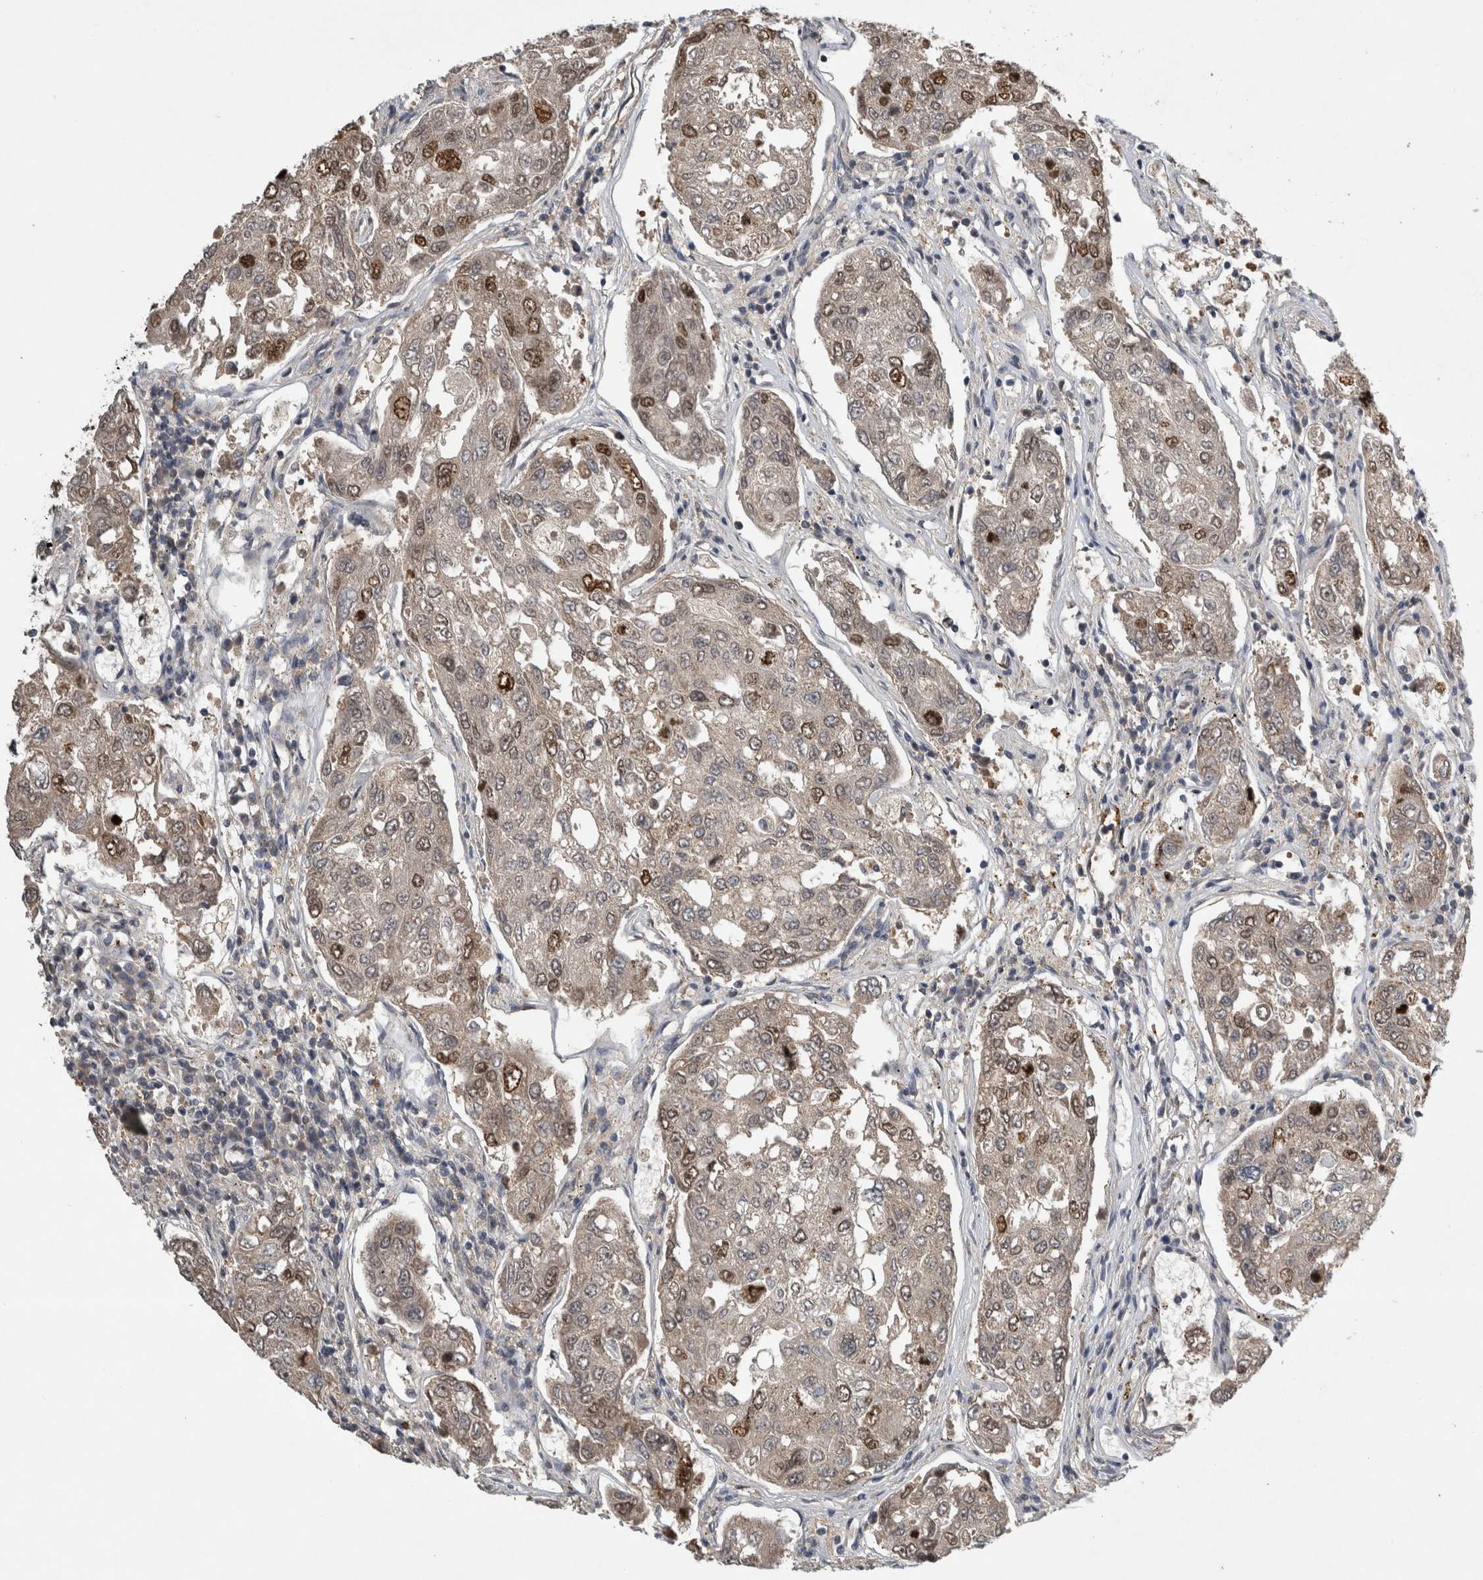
{"staining": {"intensity": "moderate", "quantity": "<25%", "location": "cytoplasmic/membranous,nuclear"}, "tissue": "urothelial cancer", "cell_type": "Tumor cells", "image_type": "cancer", "snomed": [{"axis": "morphology", "description": "Urothelial carcinoma, High grade"}, {"axis": "topography", "description": "Lymph node"}, {"axis": "topography", "description": "Urinary bladder"}], "caption": "Human urothelial cancer stained for a protein (brown) reveals moderate cytoplasmic/membranous and nuclear positive expression in approximately <25% of tumor cells.", "gene": "TRMT61B", "patient": {"sex": "male", "age": 51}}